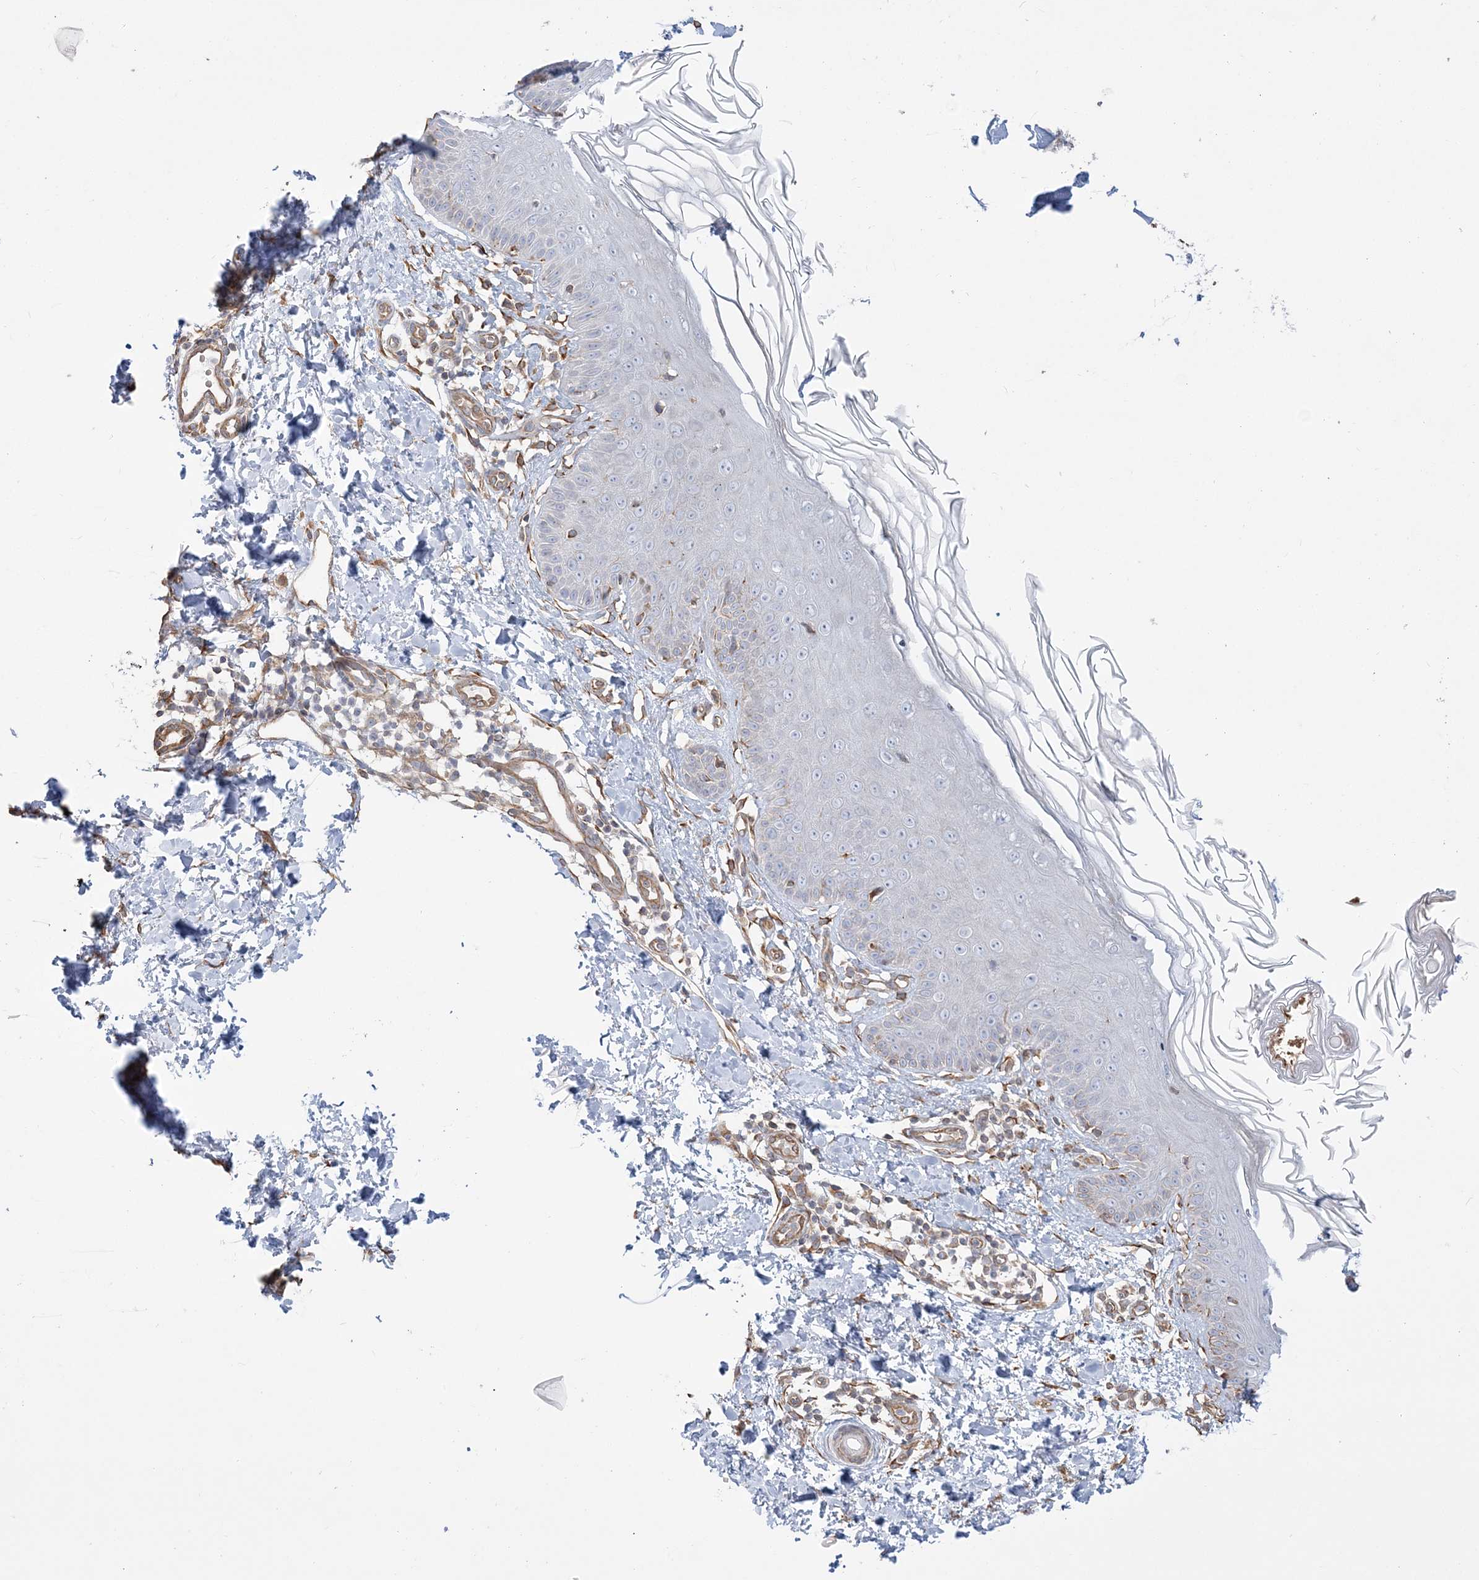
{"staining": {"intensity": "moderate", "quantity": ">75%", "location": "cytoplasmic/membranous"}, "tissue": "skin", "cell_type": "Fibroblasts", "image_type": "normal", "snomed": [{"axis": "morphology", "description": "Normal tissue, NOS"}, {"axis": "topography", "description": "Skin"}], "caption": "Immunohistochemical staining of unremarkable skin exhibits moderate cytoplasmic/membranous protein expression in about >75% of fibroblasts. (DAB (3,3'-diaminobenzidine) IHC, brown staining for protein, blue staining for nuclei).", "gene": "ZNF821", "patient": {"sex": "male", "age": 52}}